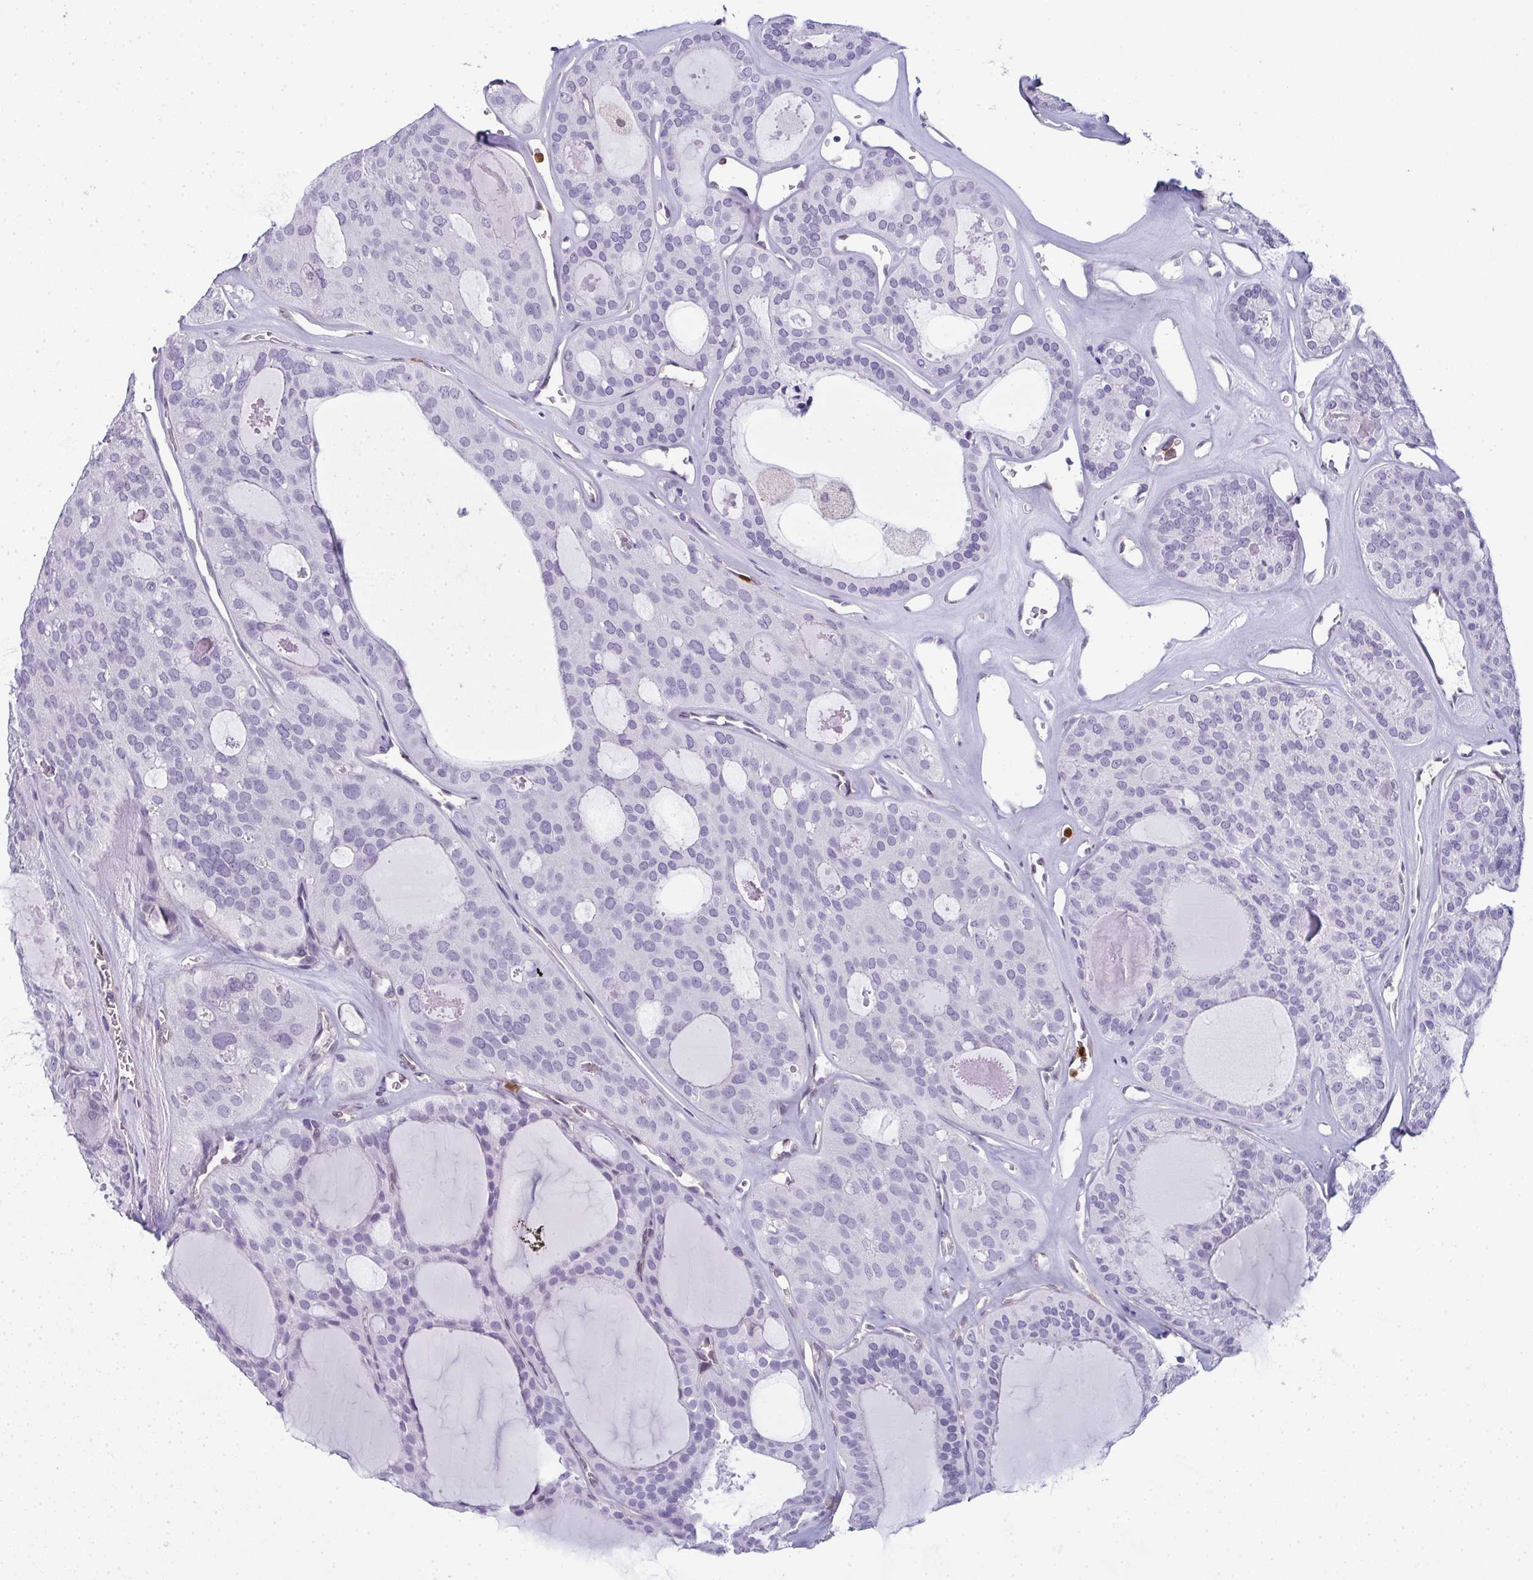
{"staining": {"intensity": "negative", "quantity": "none", "location": "none"}, "tissue": "thyroid cancer", "cell_type": "Tumor cells", "image_type": "cancer", "snomed": [{"axis": "morphology", "description": "Follicular adenoma carcinoma, NOS"}, {"axis": "topography", "description": "Thyroid gland"}], "caption": "Immunohistochemical staining of thyroid follicular adenoma carcinoma reveals no significant staining in tumor cells.", "gene": "CDA", "patient": {"sex": "male", "age": 75}}